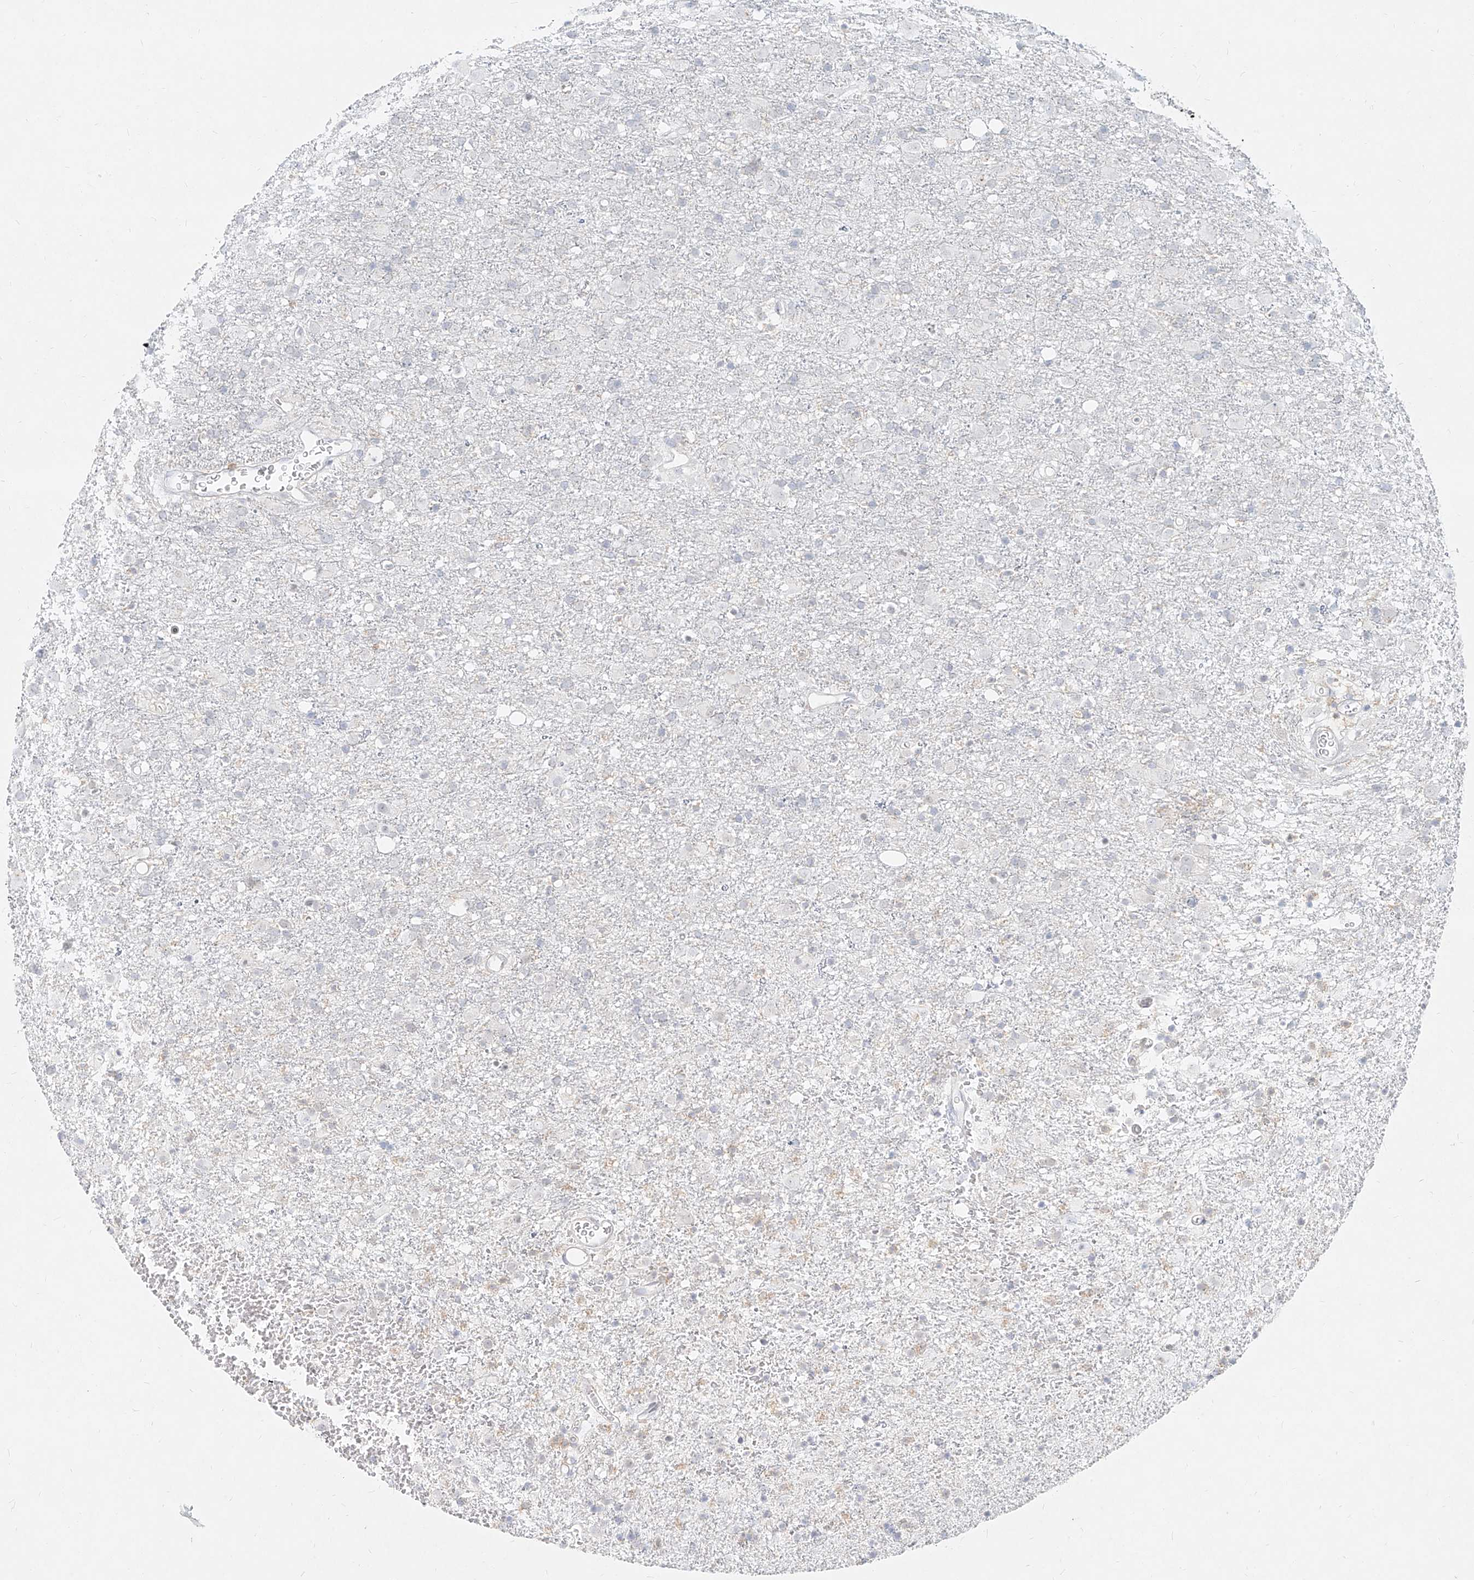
{"staining": {"intensity": "negative", "quantity": "none", "location": "none"}, "tissue": "glioma", "cell_type": "Tumor cells", "image_type": "cancer", "snomed": [{"axis": "morphology", "description": "Glioma, malignant, Low grade"}, {"axis": "topography", "description": "Brain"}], "caption": "This is a histopathology image of immunohistochemistry staining of low-grade glioma (malignant), which shows no positivity in tumor cells. (DAB (3,3'-diaminobenzidine) immunohistochemistry with hematoxylin counter stain).", "gene": "SLC2A12", "patient": {"sex": "male", "age": 65}}